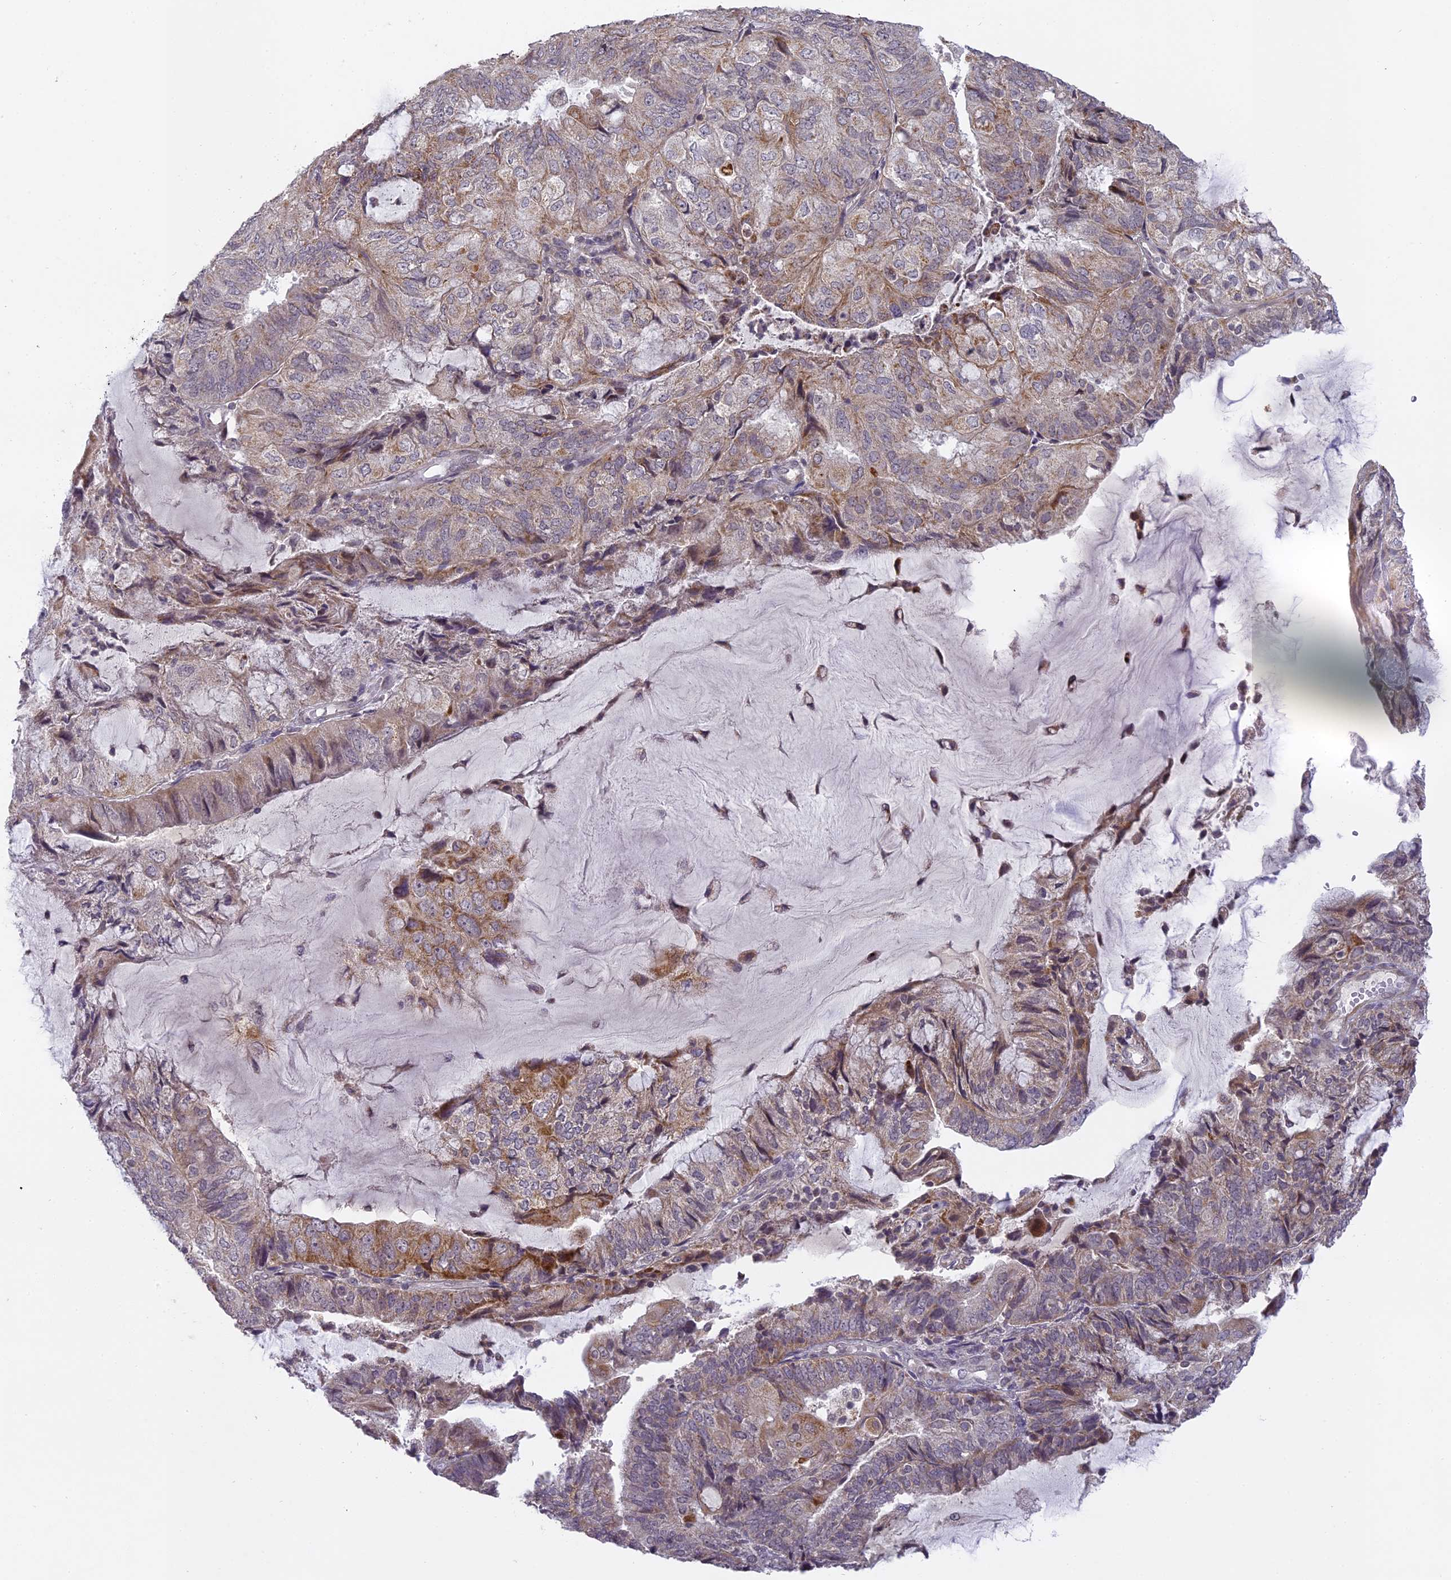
{"staining": {"intensity": "moderate", "quantity": "<25%", "location": "cytoplasmic/membranous"}, "tissue": "endometrial cancer", "cell_type": "Tumor cells", "image_type": "cancer", "snomed": [{"axis": "morphology", "description": "Adenocarcinoma, NOS"}, {"axis": "topography", "description": "Endometrium"}], "caption": "Endometrial cancer (adenocarcinoma) stained for a protein exhibits moderate cytoplasmic/membranous positivity in tumor cells. (DAB (3,3'-diaminobenzidine) = brown stain, brightfield microscopy at high magnification).", "gene": "ERG28", "patient": {"sex": "female", "age": 81}}